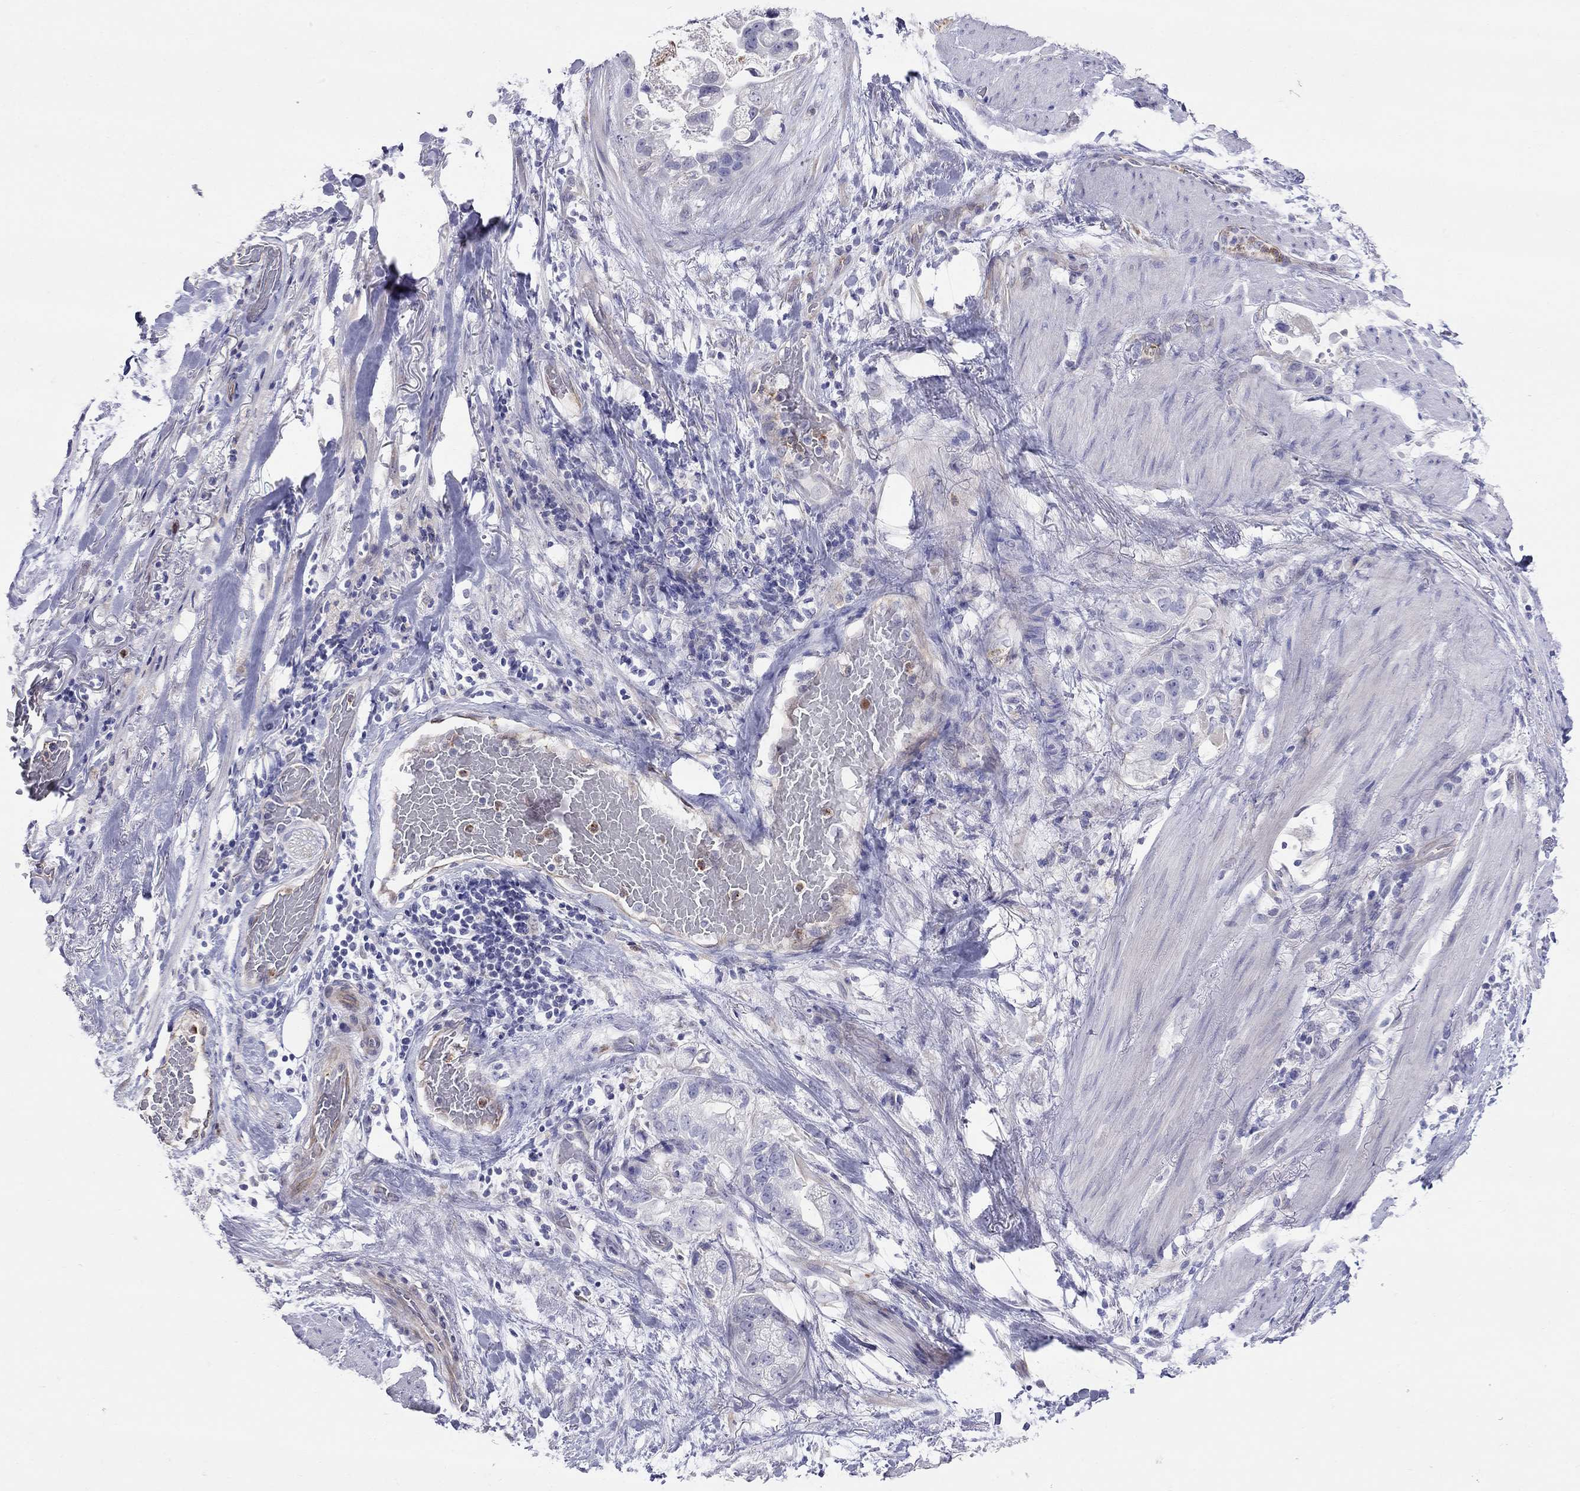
{"staining": {"intensity": "negative", "quantity": "none", "location": "none"}, "tissue": "stomach cancer", "cell_type": "Tumor cells", "image_type": "cancer", "snomed": [{"axis": "morphology", "description": "Adenocarcinoma, NOS"}, {"axis": "topography", "description": "Stomach"}], "caption": "There is no significant expression in tumor cells of stomach cancer (adenocarcinoma).", "gene": "SPINT4", "patient": {"sex": "male", "age": 59}}